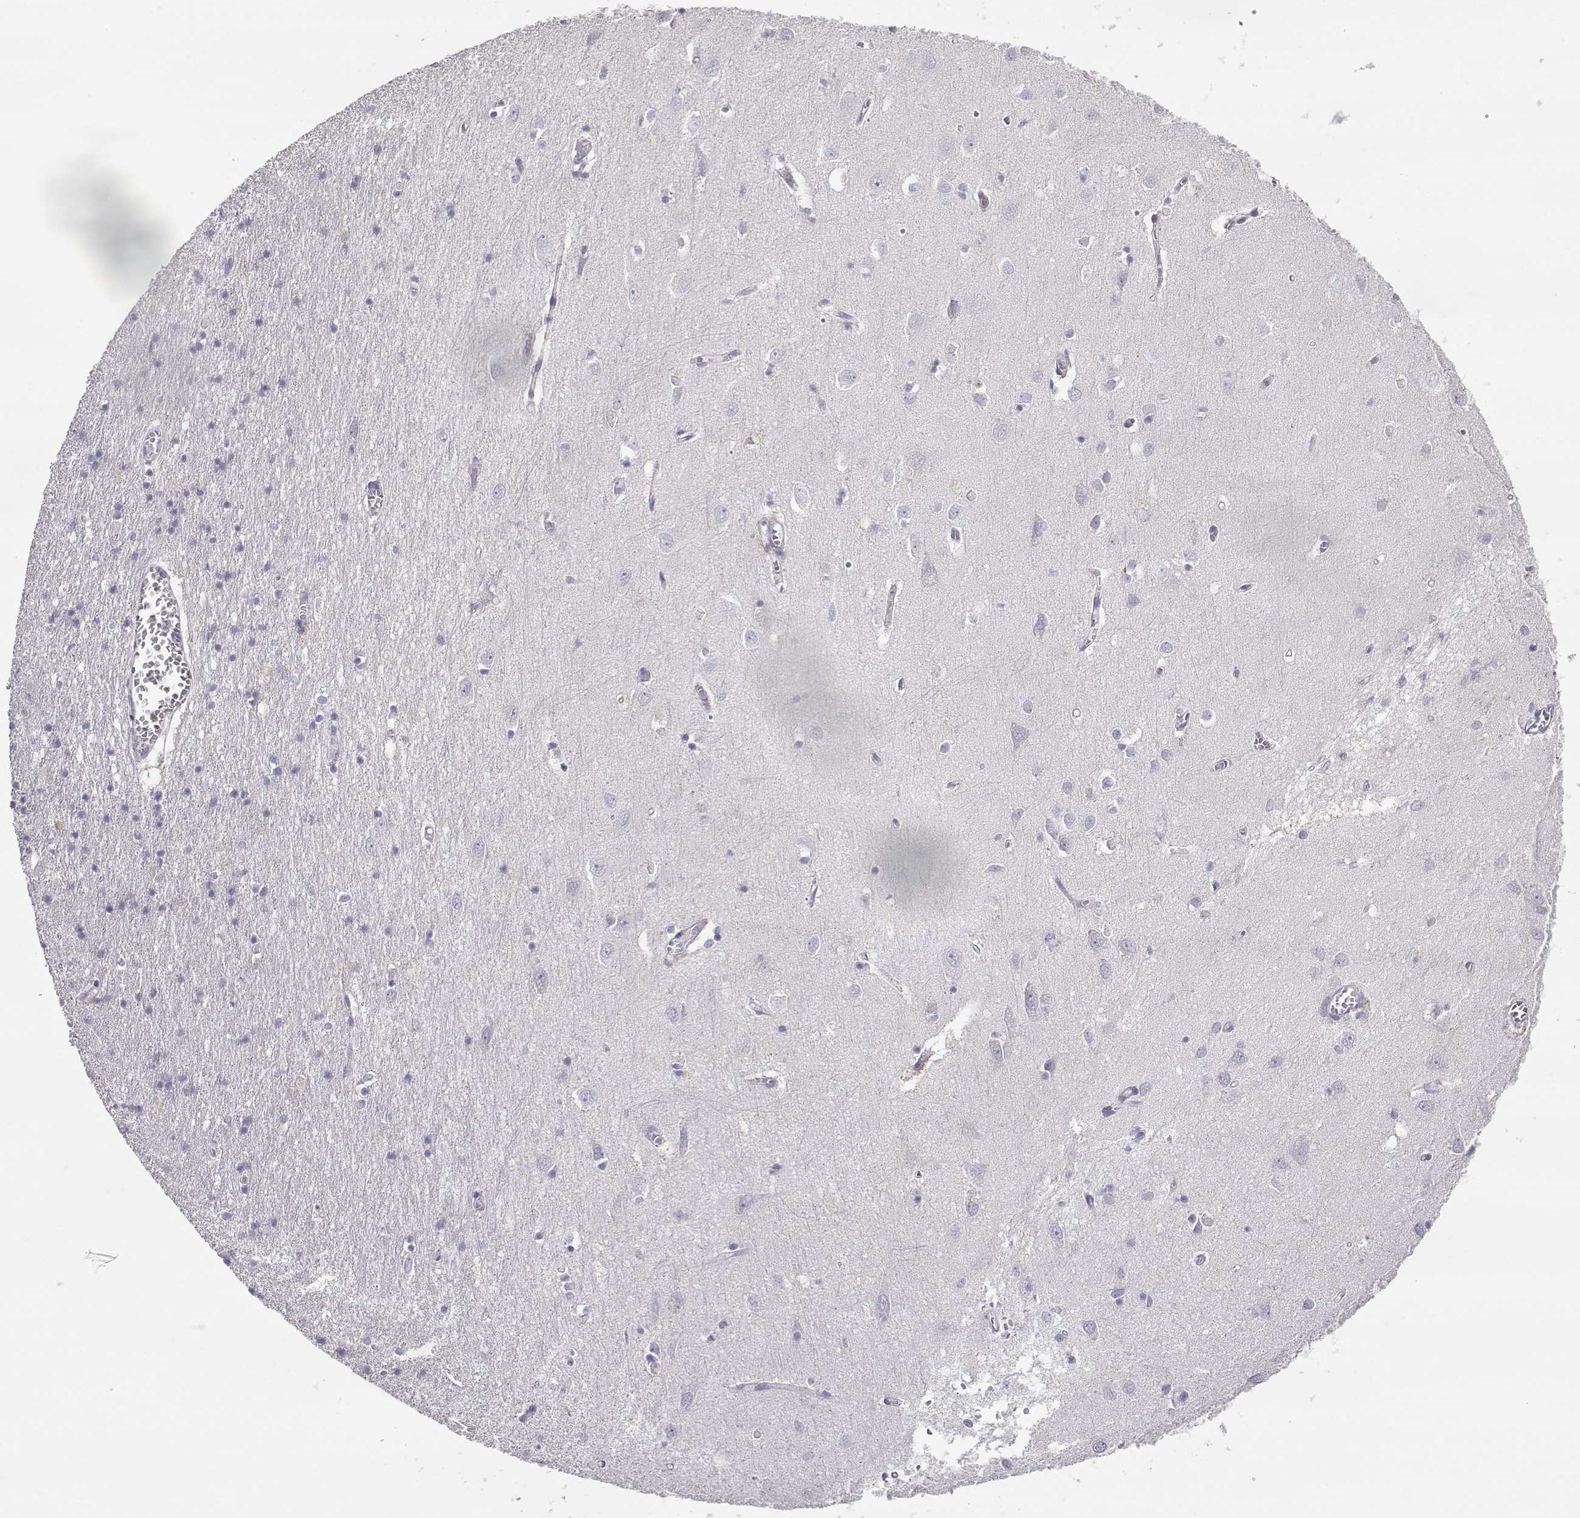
{"staining": {"intensity": "negative", "quantity": "none", "location": "none"}, "tissue": "cerebral cortex", "cell_type": "Endothelial cells", "image_type": "normal", "snomed": [{"axis": "morphology", "description": "Normal tissue, NOS"}, {"axis": "topography", "description": "Cerebral cortex"}], "caption": "Immunohistochemistry of benign cerebral cortex exhibits no staining in endothelial cells.", "gene": "NPVF", "patient": {"sex": "male", "age": 70}}